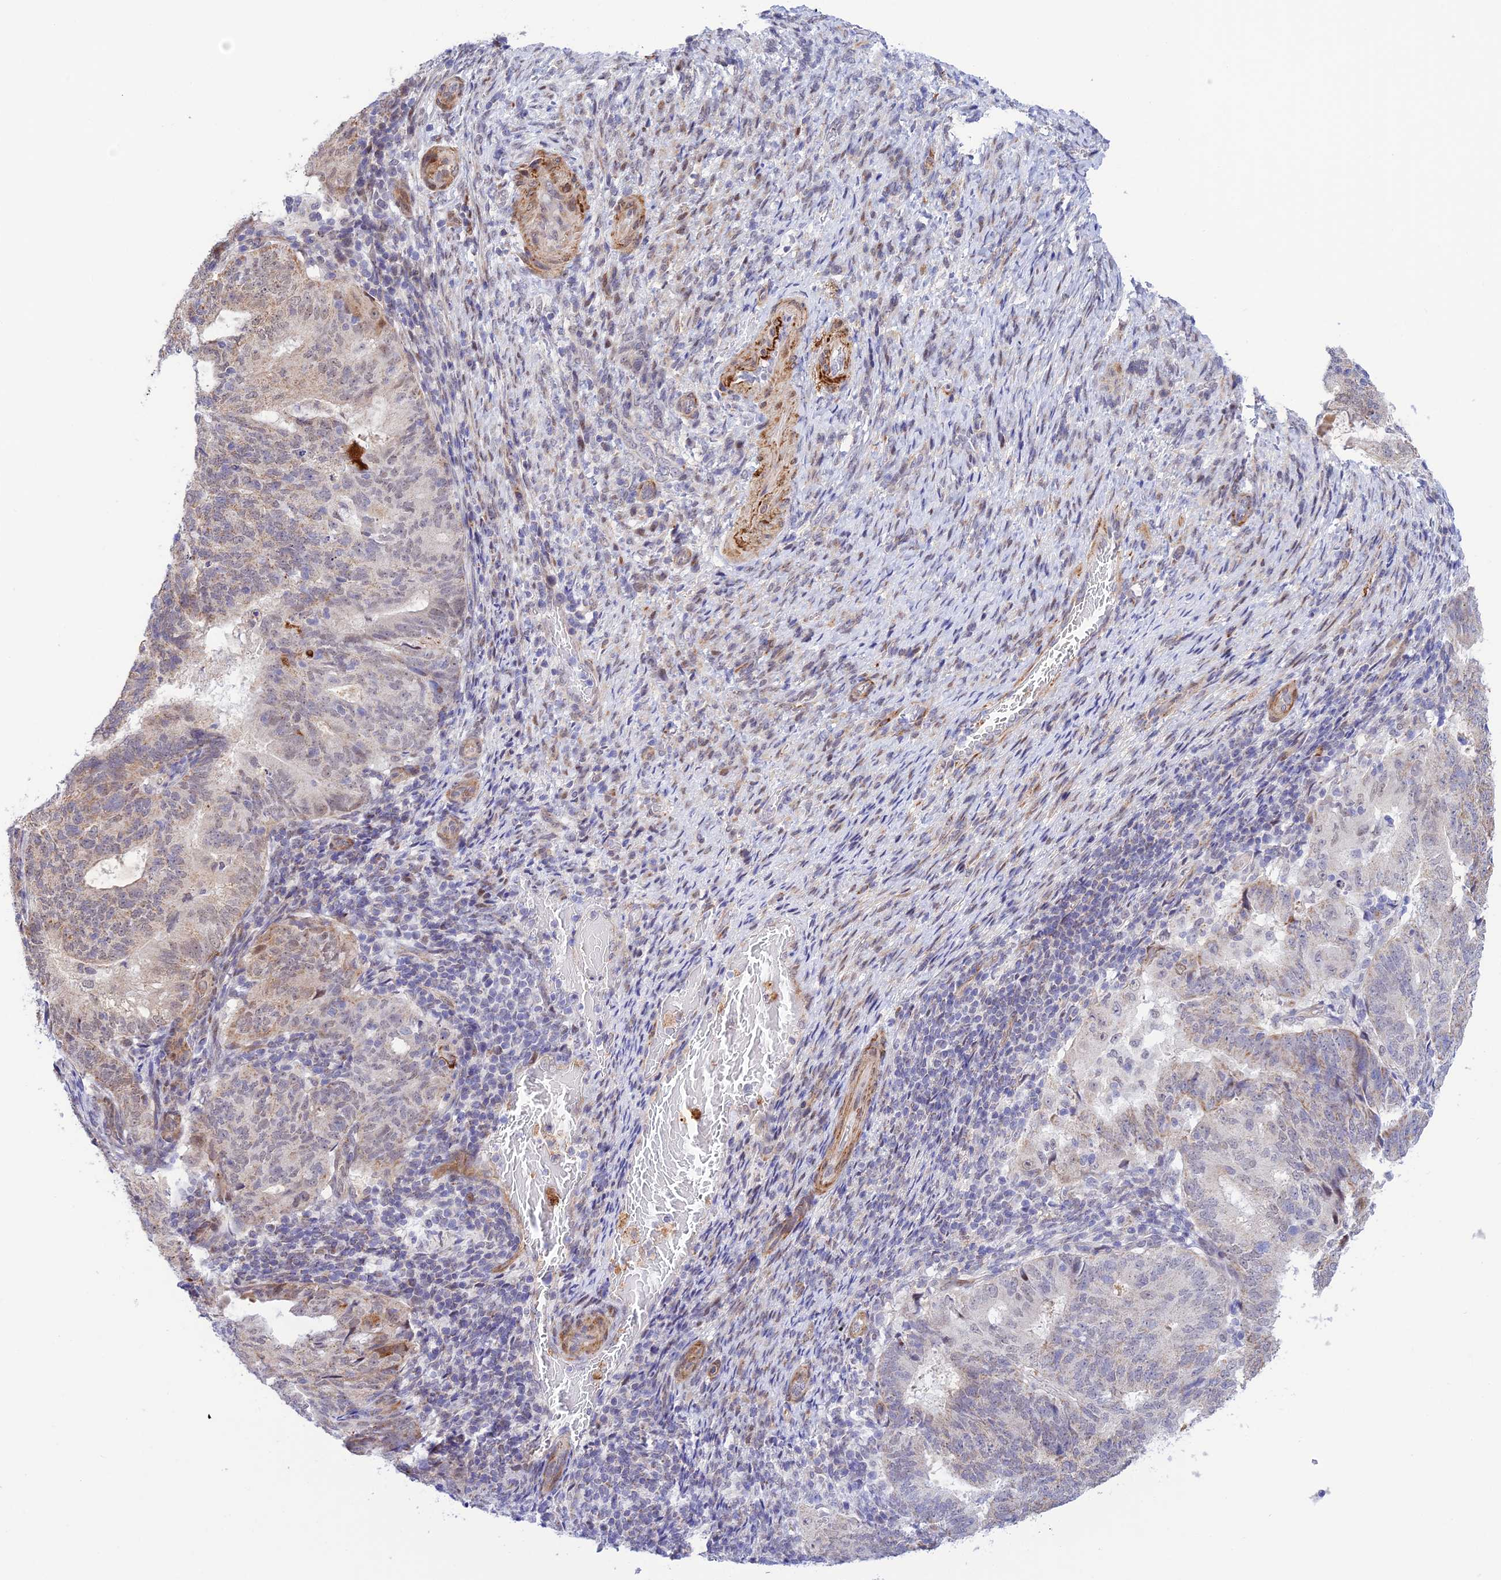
{"staining": {"intensity": "weak", "quantity": "25%-75%", "location": "cytoplasmic/membranous"}, "tissue": "endometrial cancer", "cell_type": "Tumor cells", "image_type": "cancer", "snomed": [{"axis": "morphology", "description": "Adenocarcinoma, NOS"}, {"axis": "topography", "description": "Endometrium"}], "caption": "Protein staining of adenocarcinoma (endometrial) tissue exhibits weak cytoplasmic/membranous staining in approximately 25%-75% of tumor cells. The protein of interest is stained brown, and the nuclei are stained in blue (DAB (3,3'-diaminobenzidine) IHC with brightfield microscopy, high magnification).", "gene": "WDR55", "patient": {"sex": "female", "age": 70}}